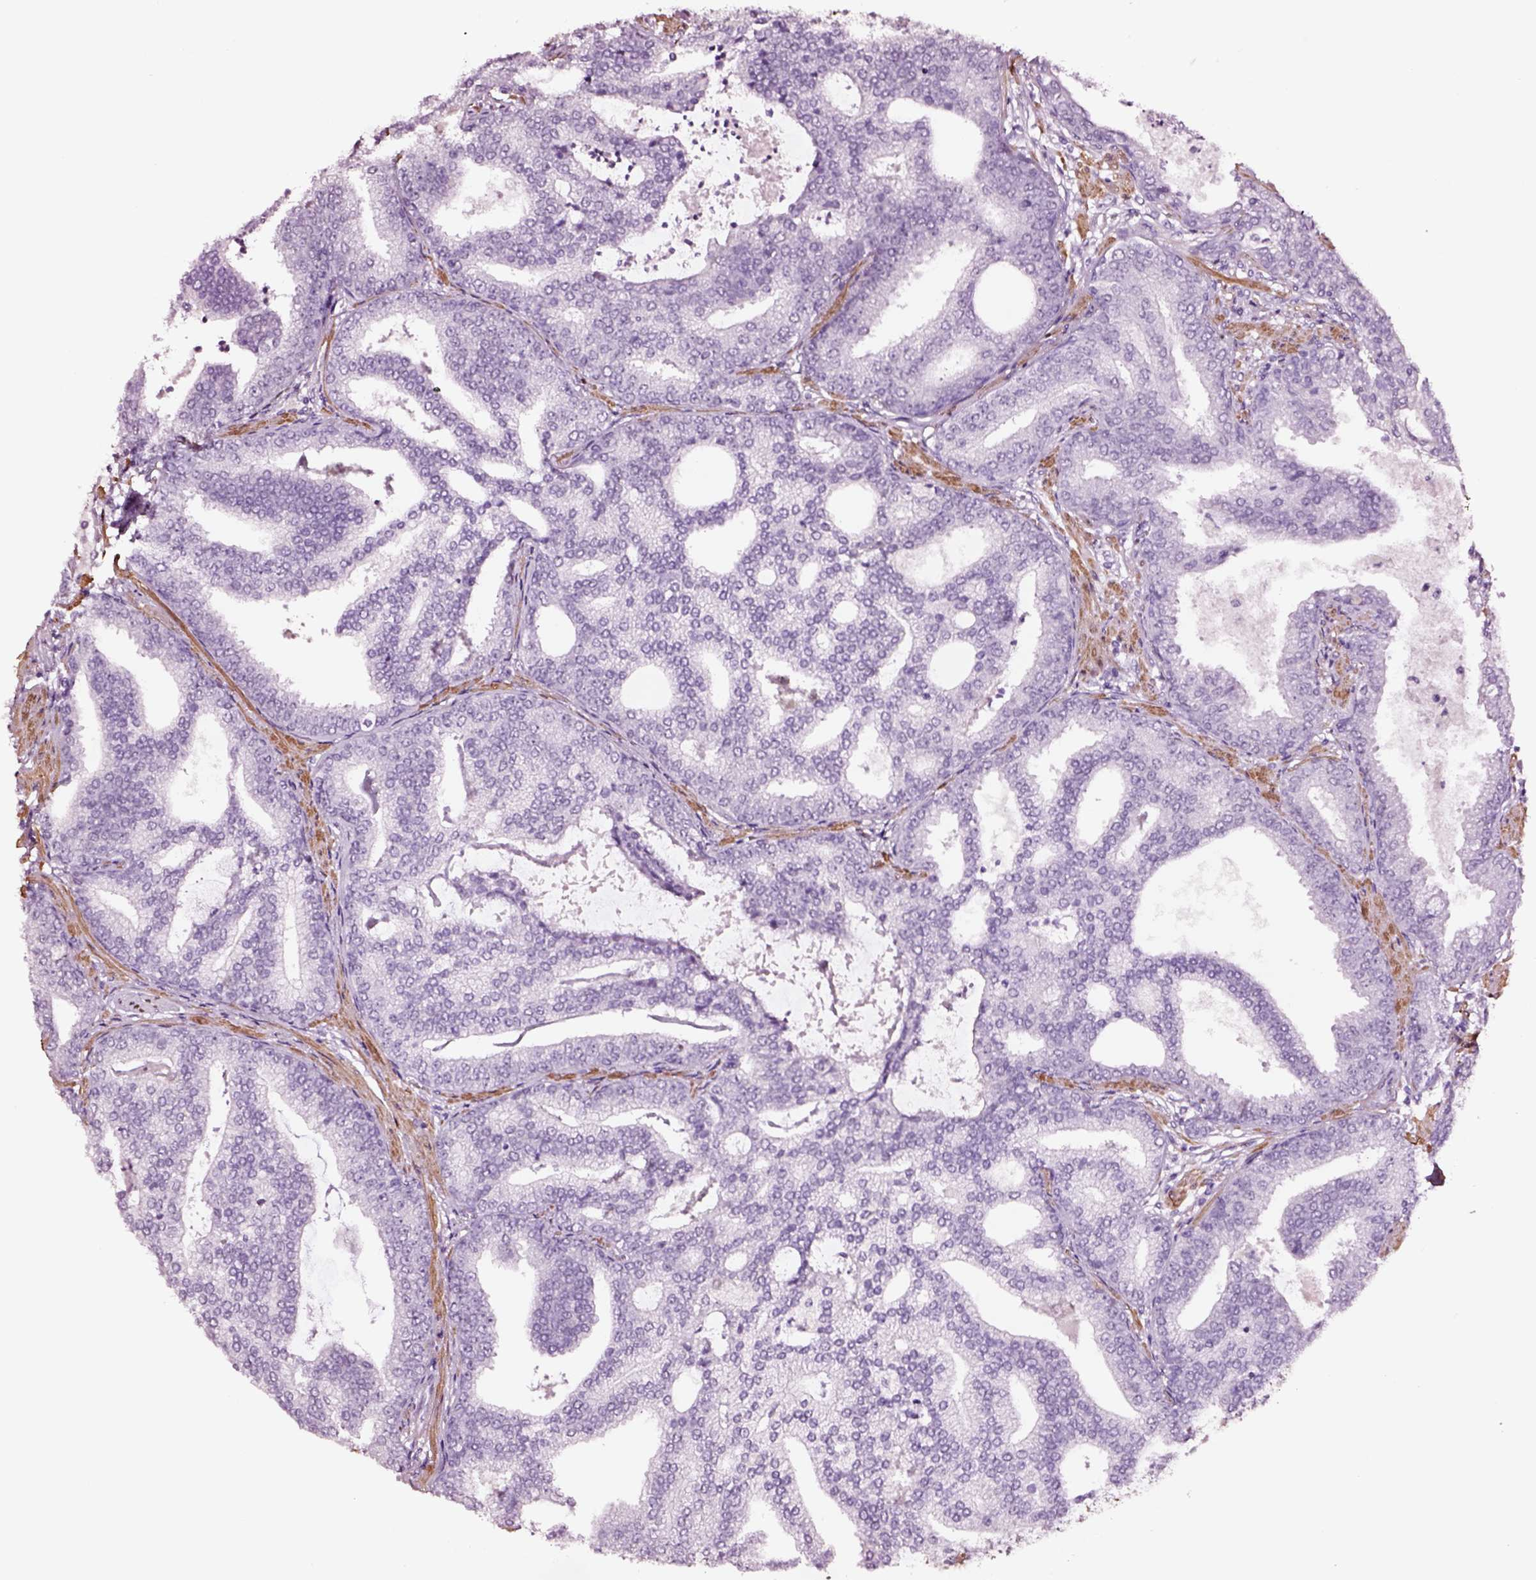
{"staining": {"intensity": "negative", "quantity": "none", "location": "none"}, "tissue": "prostate cancer", "cell_type": "Tumor cells", "image_type": "cancer", "snomed": [{"axis": "morphology", "description": "Adenocarcinoma, NOS"}, {"axis": "topography", "description": "Prostate"}], "caption": "Protein analysis of prostate cancer (adenocarcinoma) demonstrates no significant positivity in tumor cells. The staining was performed using DAB (3,3'-diaminobenzidine) to visualize the protein expression in brown, while the nuclei were stained in blue with hematoxylin (Magnification: 20x).", "gene": "SOX10", "patient": {"sex": "male", "age": 64}}